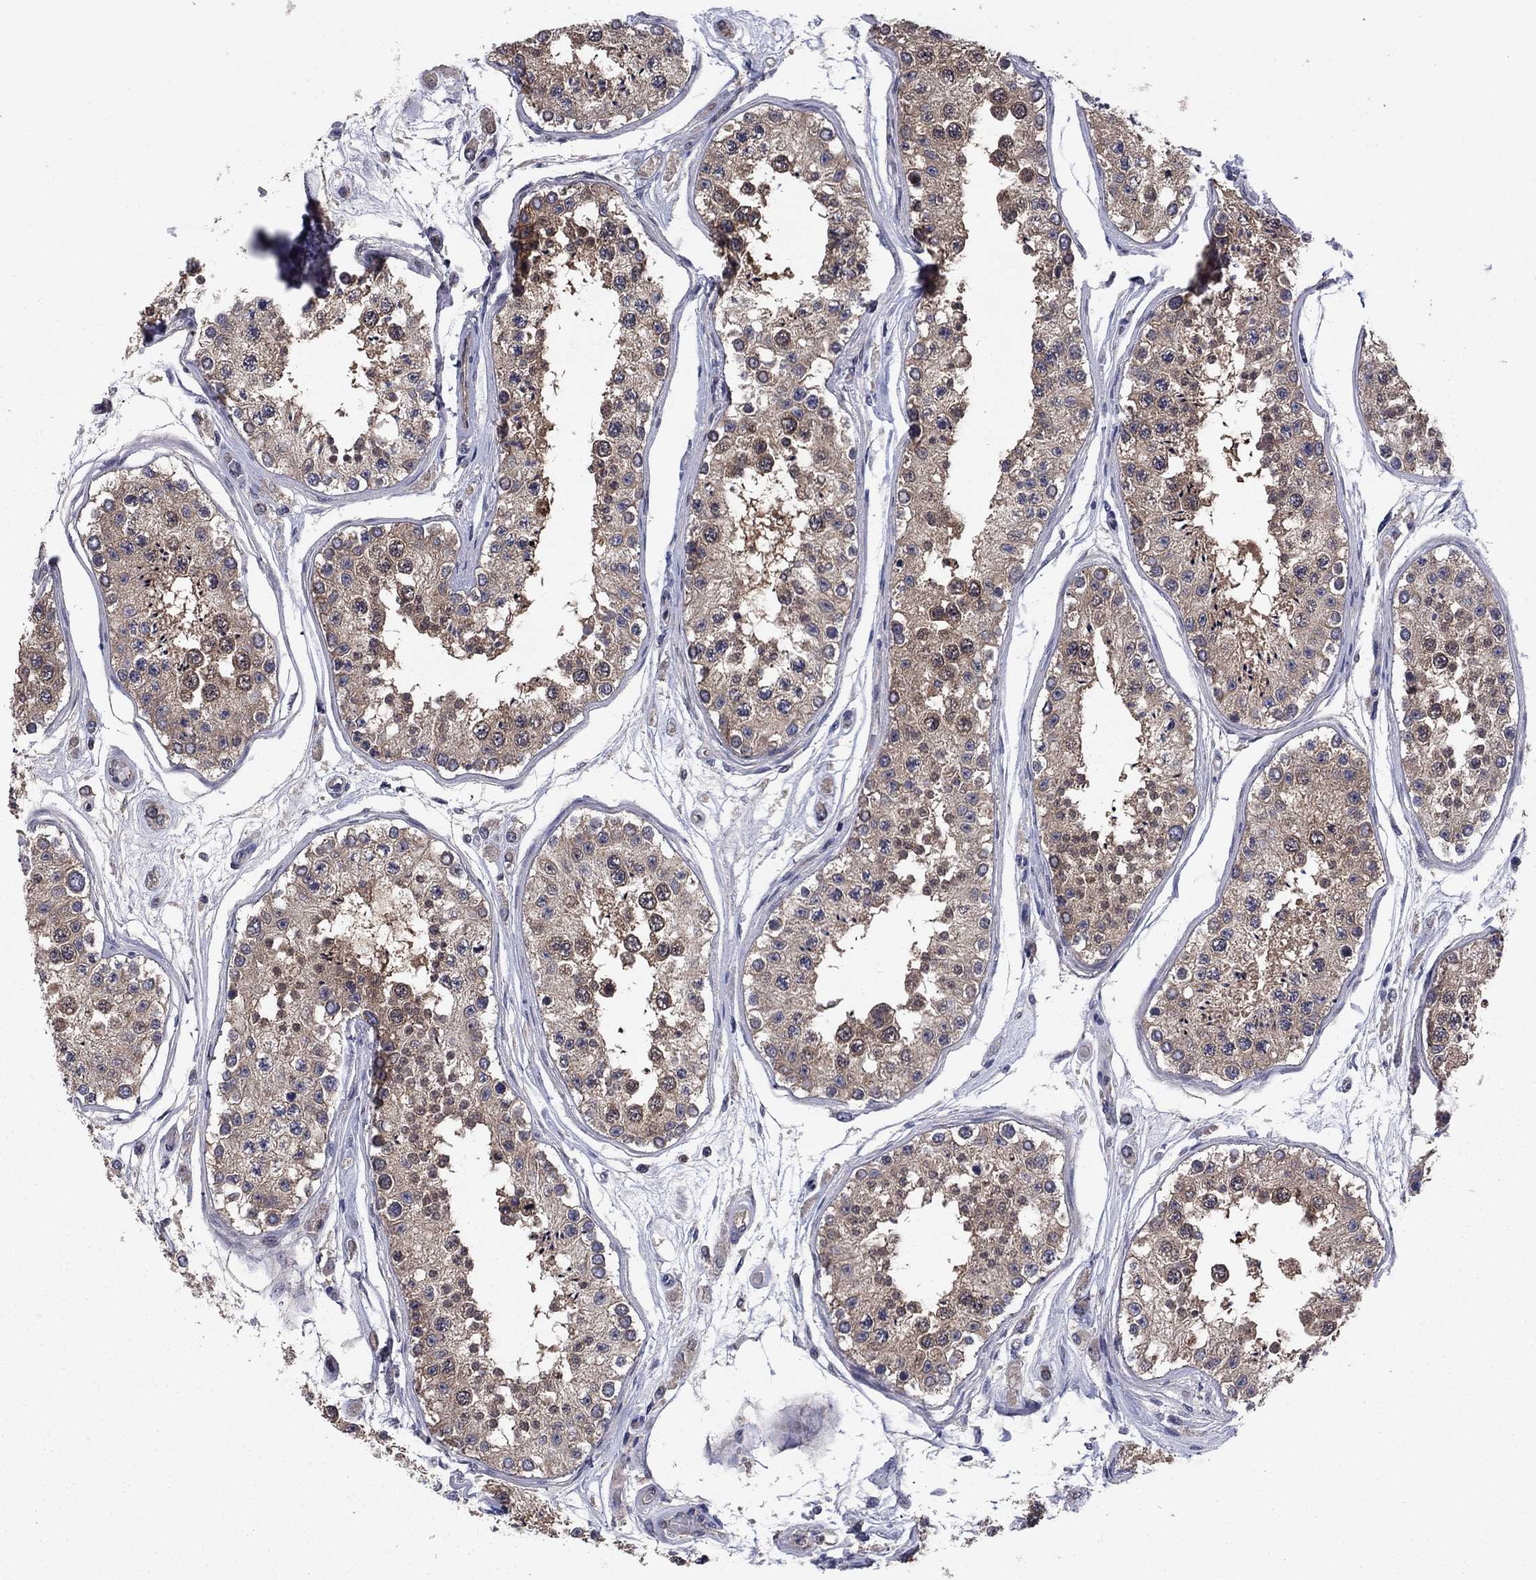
{"staining": {"intensity": "strong", "quantity": "<25%", "location": "cytoplasmic/membranous"}, "tissue": "testis", "cell_type": "Cells in seminiferous ducts", "image_type": "normal", "snomed": [{"axis": "morphology", "description": "Normal tissue, NOS"}, {"axis": "topography", "description": "Testis"}], "caption": "Normal testis reveals strong cytoplasmic/membranous staining in approximately <25% of cells in seminiferous ducts, visualized by immunohistochemistry. Immunohistochemistry stains the protein in brown and the nuclei are stained blue.", "gene": "MSRB1", "patient": {"sex": "male", "age": 25}}